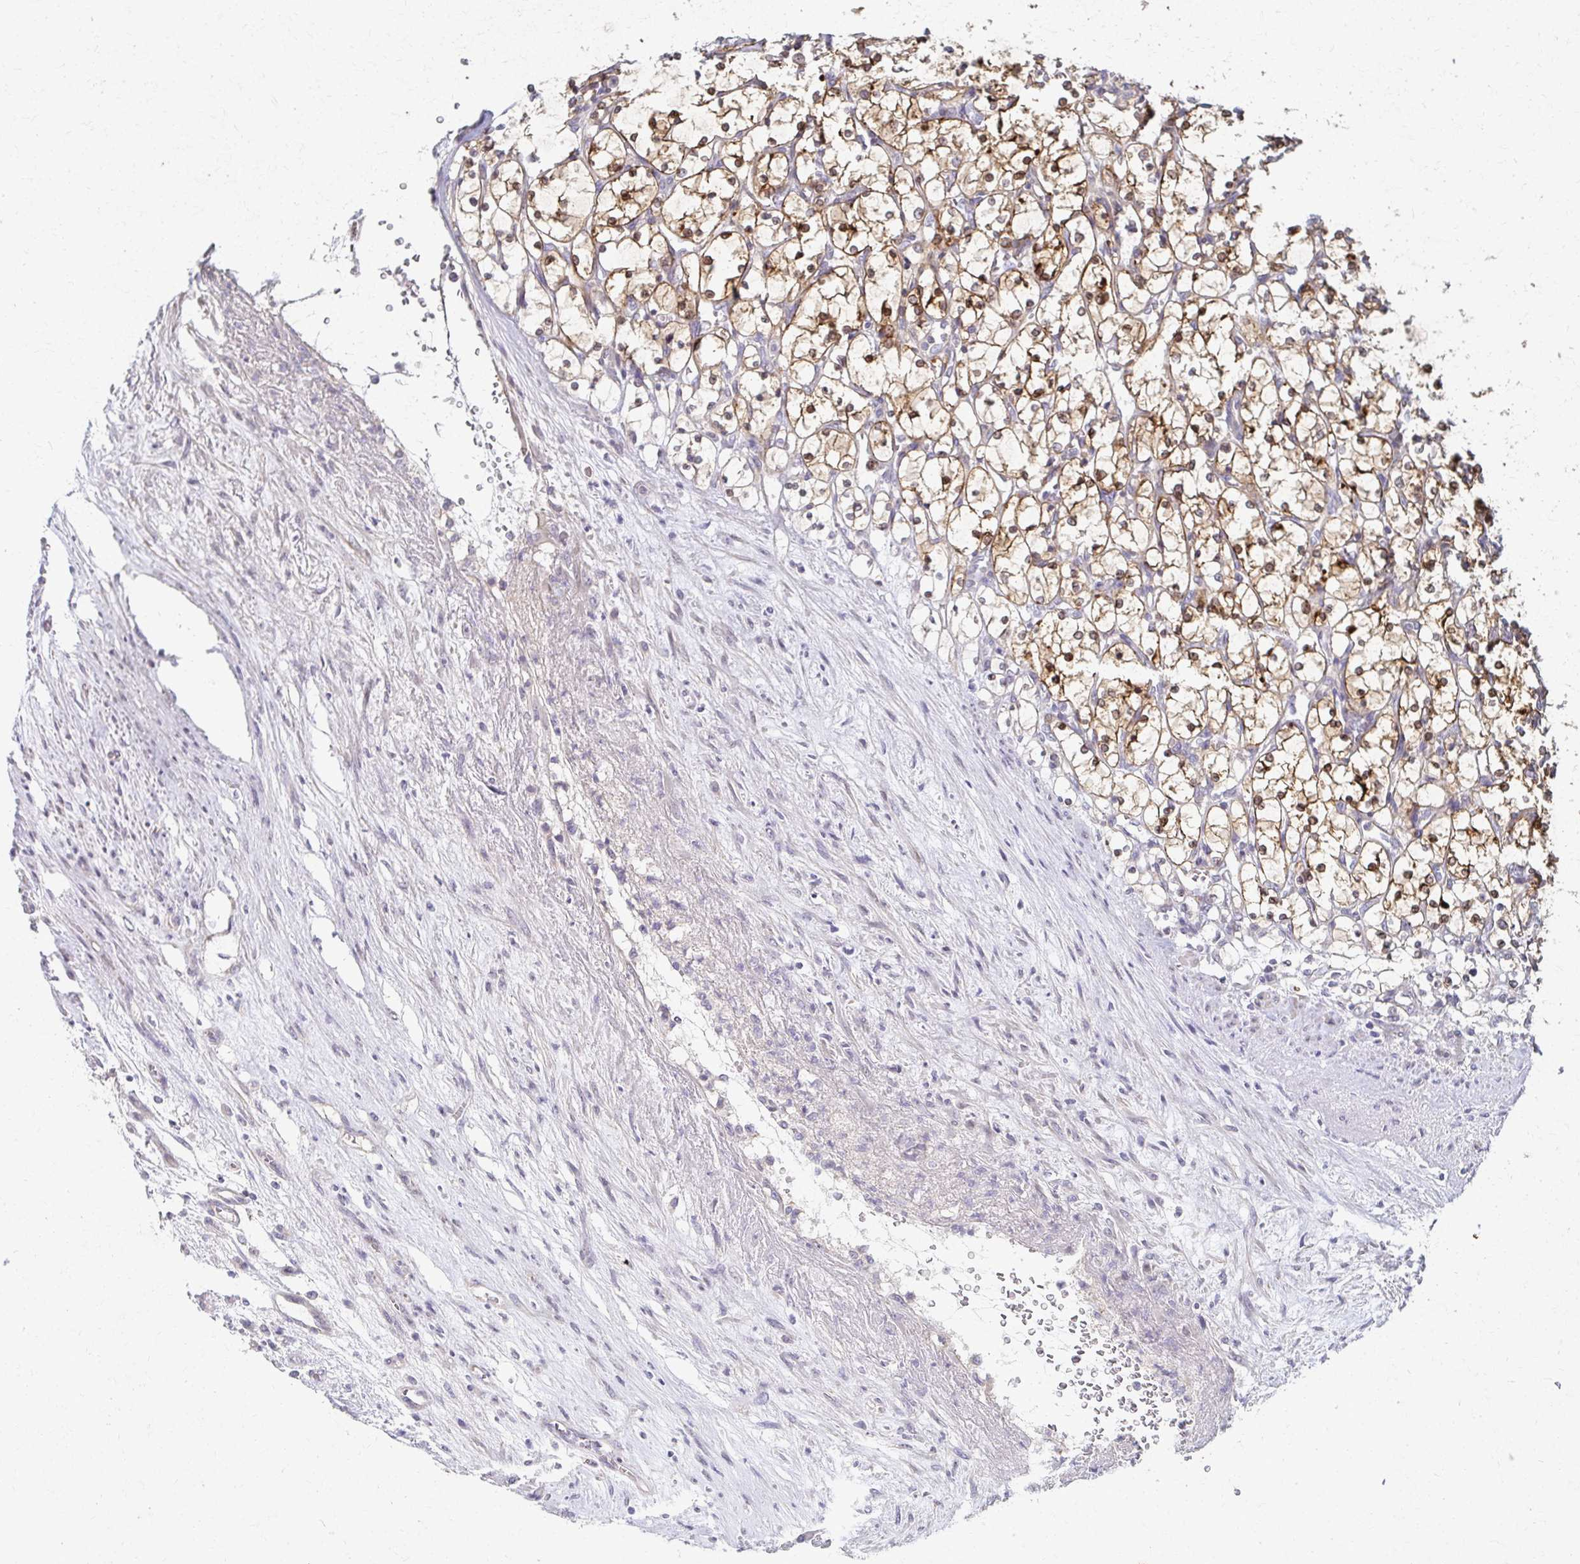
{"staining": {"intensity": "moderate", "quantity": ">75%", "location": "cytoplasmic/membranous,nuclear"}, "tissue": "renal cancer", "cell_type": "Tumor cells", "image_type": "cancer", "snomed": [{"axis": "morphology", "description": "Adenocarcinoma, NOS"}, {"axis": "topography", "description": "Kidney"}], "caption": "Protein expression analysis of renal adenocarcinoma demonstrates moderate cytoplasmic/membranous and nuclear staining in approximately >75% of tumor cells.", "gene": "EOLA2", "patient": {"sex": "female", "age": 69}}